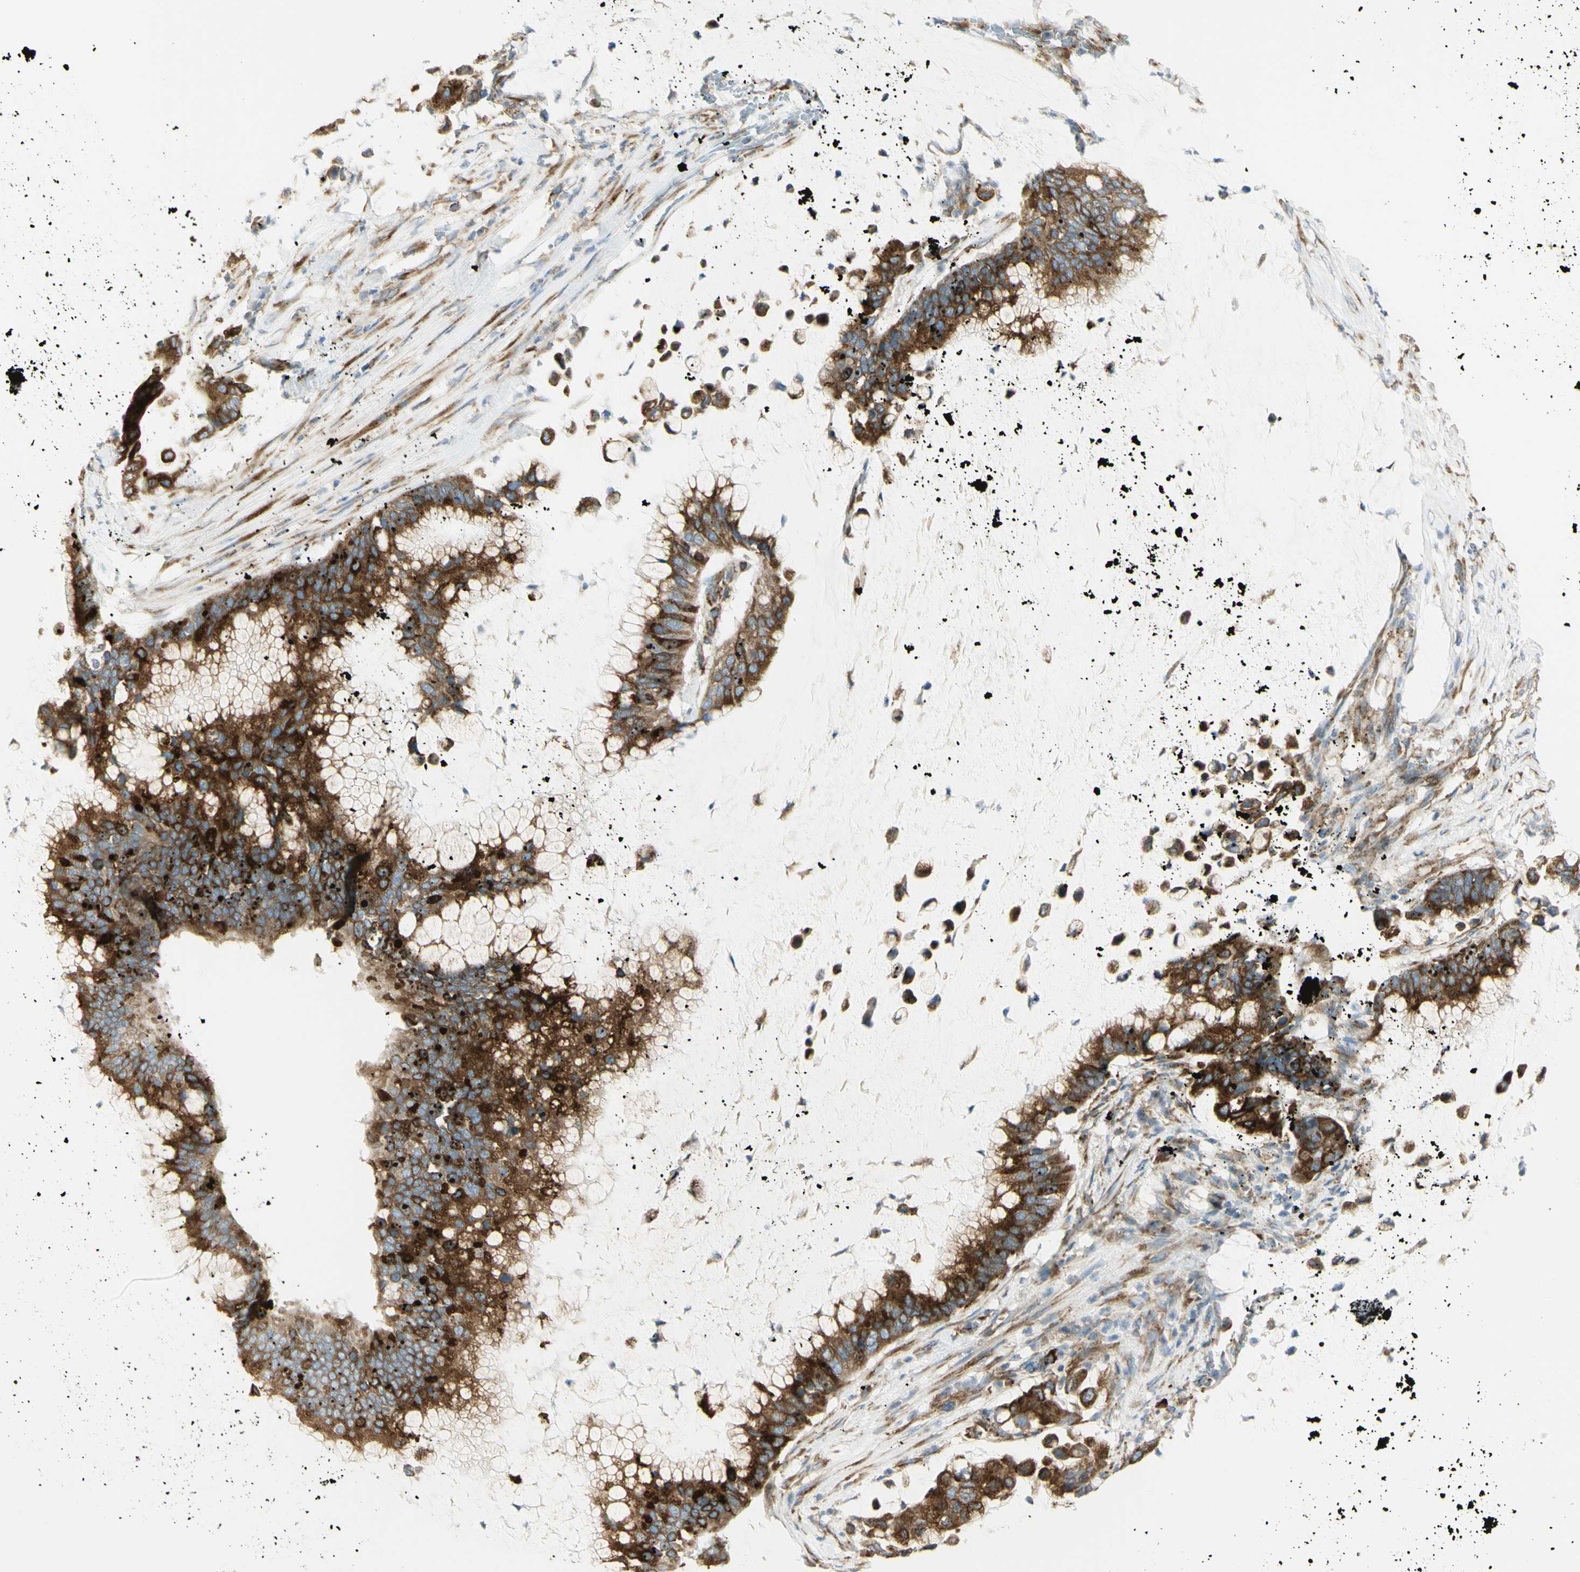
{"staining": {"intensity": "strong", "quantity": ">75%", "location": "cytoplasmic/membranous"}, "tissue": "pancreatic cancer", "cell_type": "Tumor cells", "image_type": "cancer", "snomed": [{"axis": "morphology", "description": "Adenocarcinoma, NOS"}, {"axis": "topography", "description": "Pancreas"}], "caption": "A high-resolution micrograph shows IHC staining of pancreatic adenocarcinoma, which displays strong cytoplasmic/membranous expression in about >75% of tumor cells.", "gene": "MANF", "patient": {"sex": "male", "age": 41}}